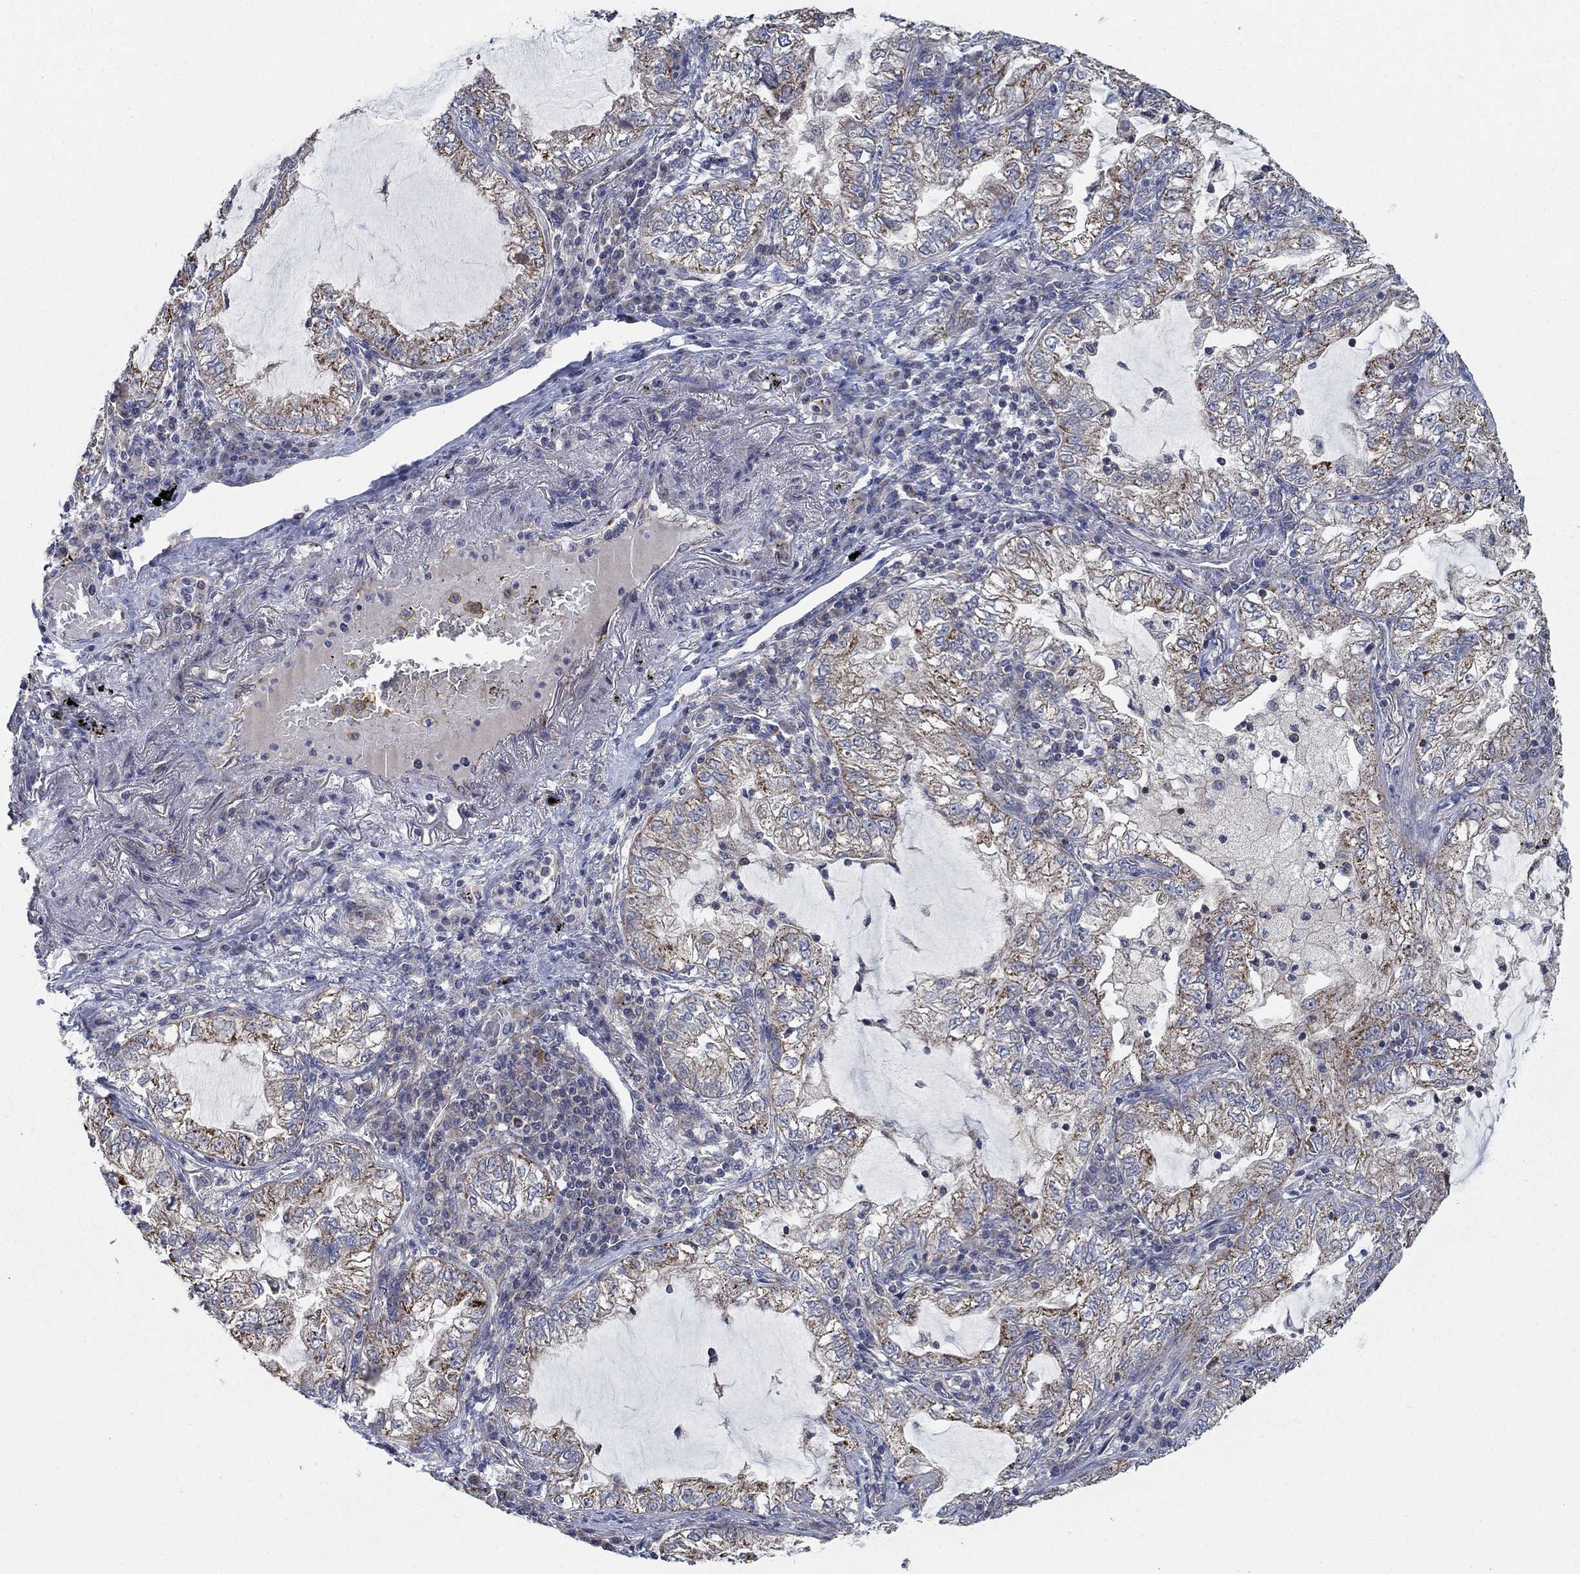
{"staining": {"intensity": "moderate", "quantity": "<25%", "location": "cytoplasmic/membranous"}, "tissue": "lung cancer", "cell_type": "Tumor cells", "image_type": "cancer", "snomed": [{"axis": "morphology", "description": "Adenocarcinoma, NOS"}, {"axis": "topography", "description": "Lung"}], "caption": "IHC of human lung cancer (adenocarcinoma) displays low levels of moderate cytoplasmic/membranous expression in approximately <25% of tumor cells.", "gene": "NME7", "patient": {"sex": "female", "age": 73}}